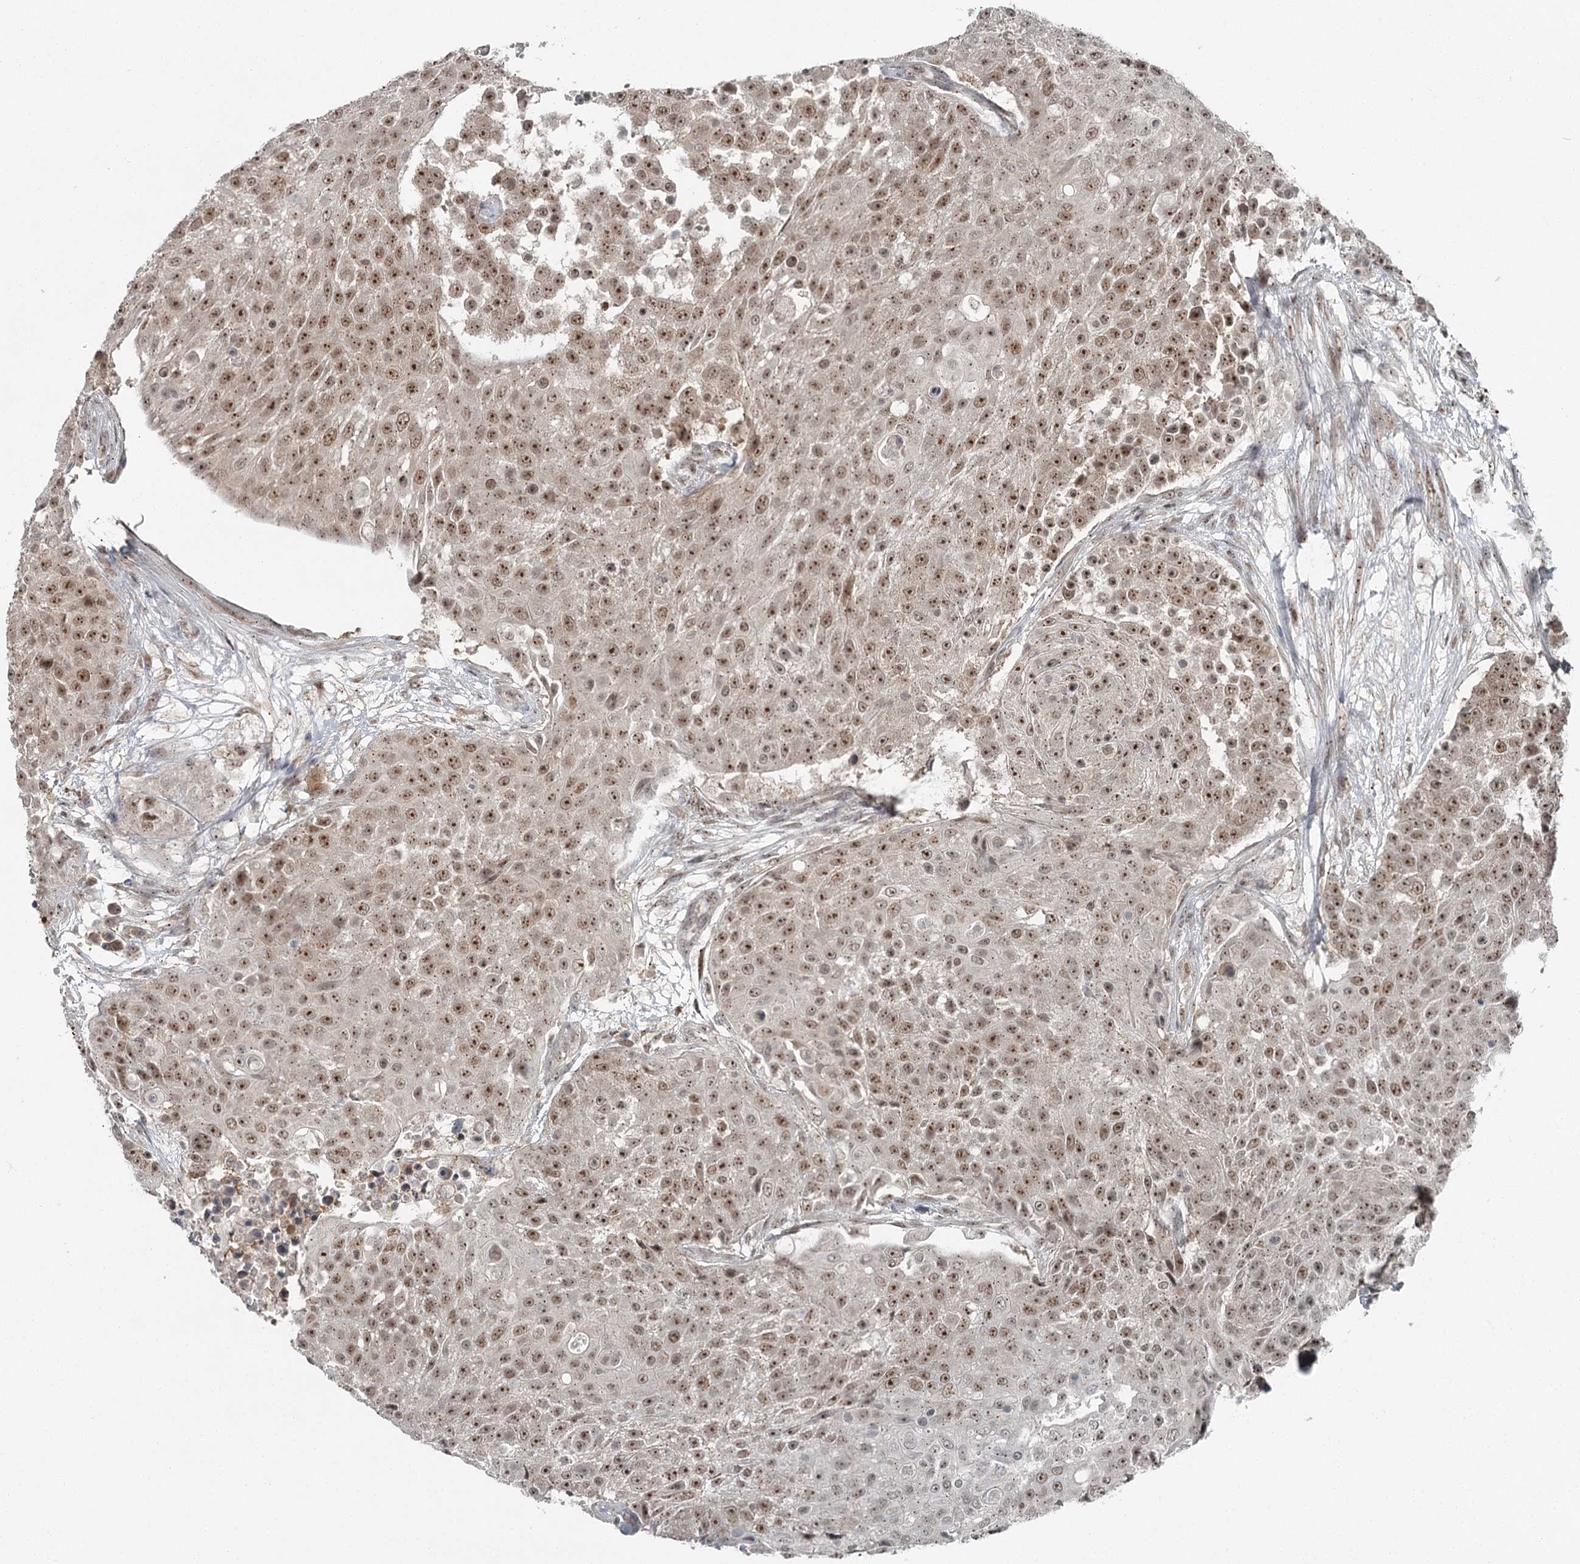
{"staining": {"intensity": "moderate", "quantity": ">75%", "location": "nuclear"}, "tissue": "urothelial cancer", "cell_type": "Tumor cells", "image_type": "cancer", "snomed": [{"axis": "morphology", "description": "Urothelial carcinoma, High grade"}, {"axis": "topography", "description": "Urinary bladder"}], "caption": "Tumor cells reveal moderate nuclear expression in about >75% of cells in urothelial carcinoma (high-grade).", "gene": "EXOSC1", "patient": {"sex": "female", "age": 63}}